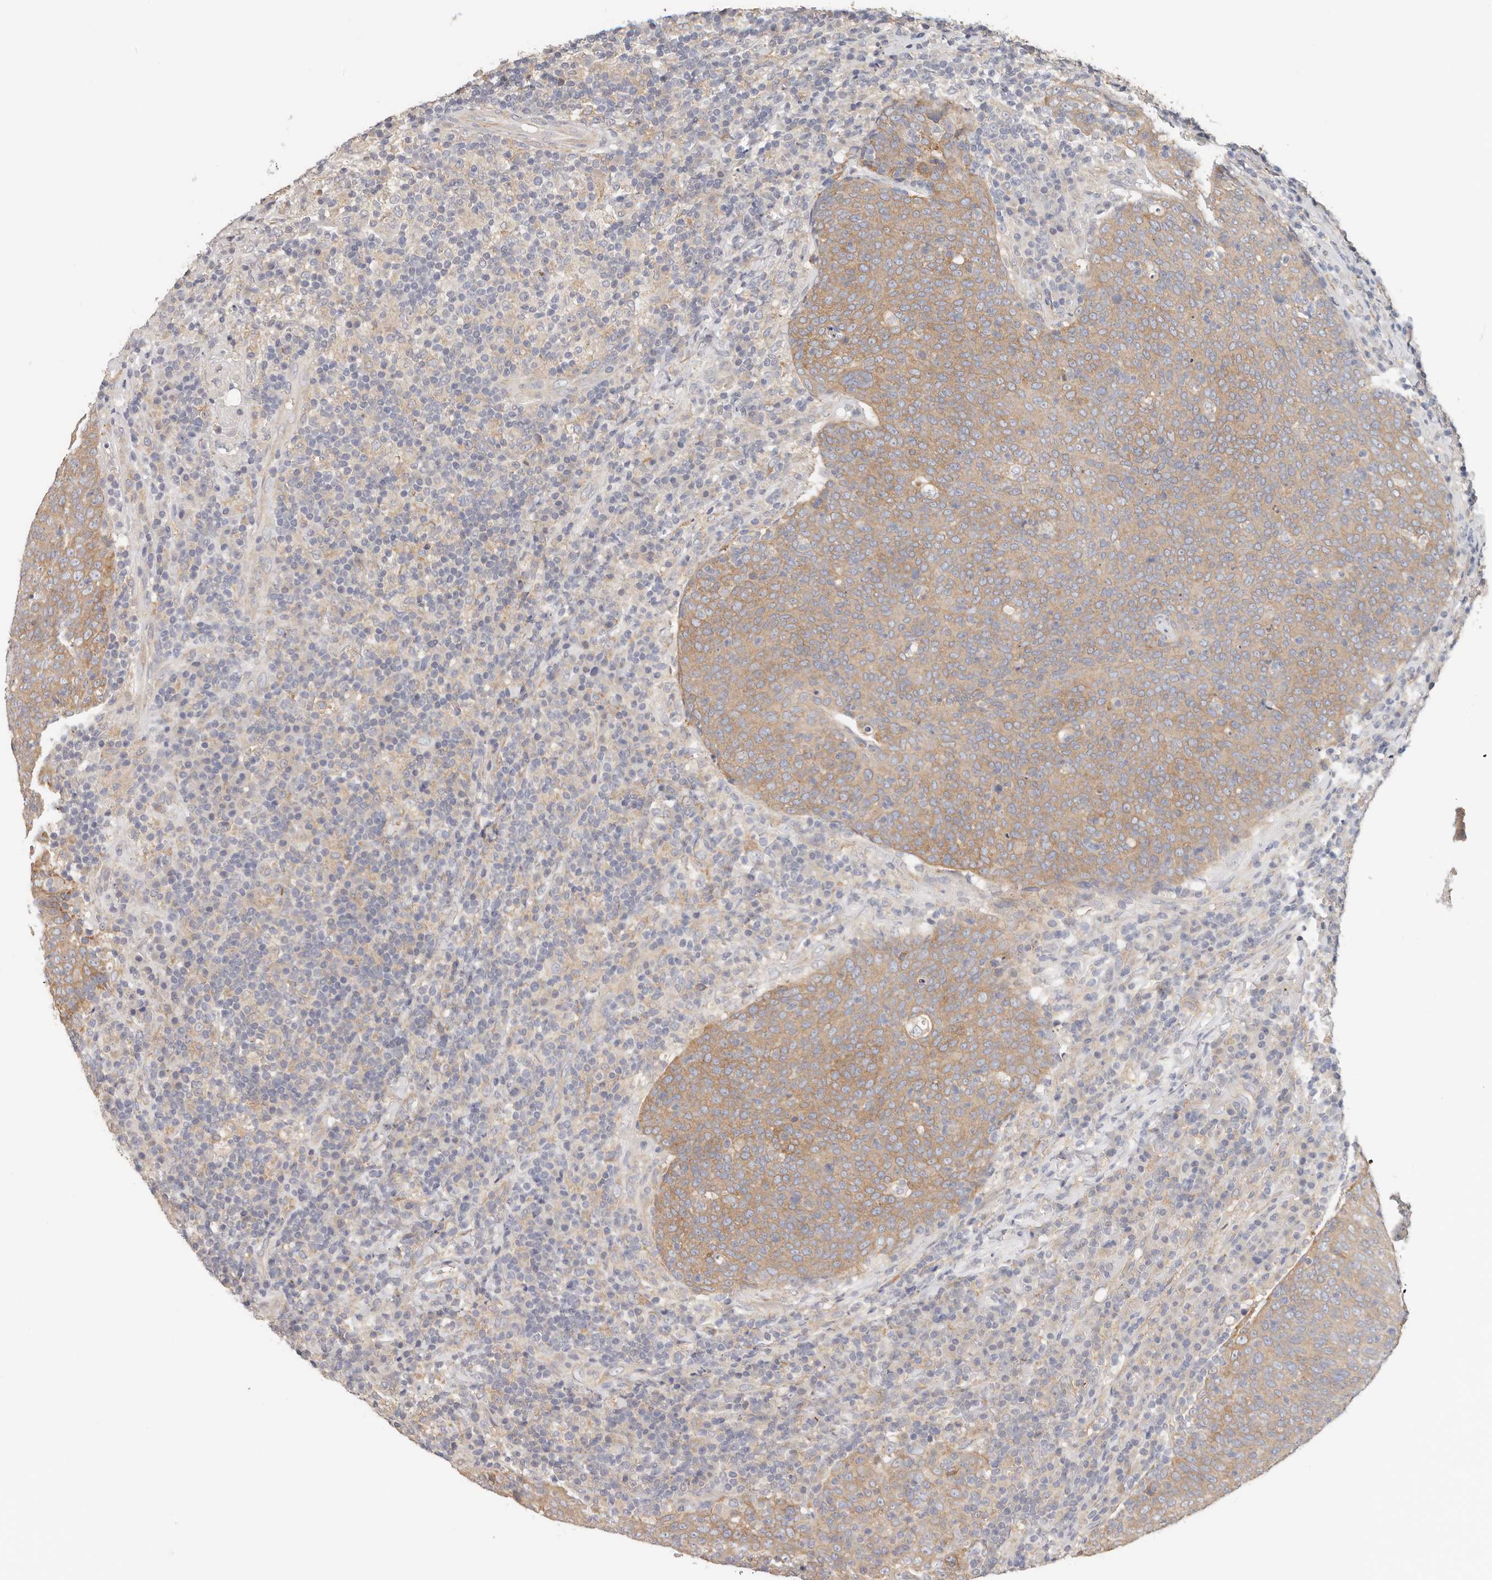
{"staining": {"intensity": "moderate", "quantity": ">75%", "location": "cytoplasmic/membranous"}, "tissue": "head and neck cancer", "cell_type": "Tumor cells", "image_type": "cancer", "snomed": [{"axis": "morphology", "description": "Squamous cell carcinoma, NOS"}, {"axis": "morphology", "description": "Squamous cell carcinoma, metastatic, NOS"}, {"axis": "topography", "description": "Lymph node"}, {"axis": "topography", "description": "Head-Neck"}], "caption": "The image shows staining of squamous cell carcinoma (head and neck), revealing moderate cytoplasmic/membranous protein expression (brown color) within tumor cells.", "gene": "AFDN", "patient": {"sex": "male", "age": 62}}